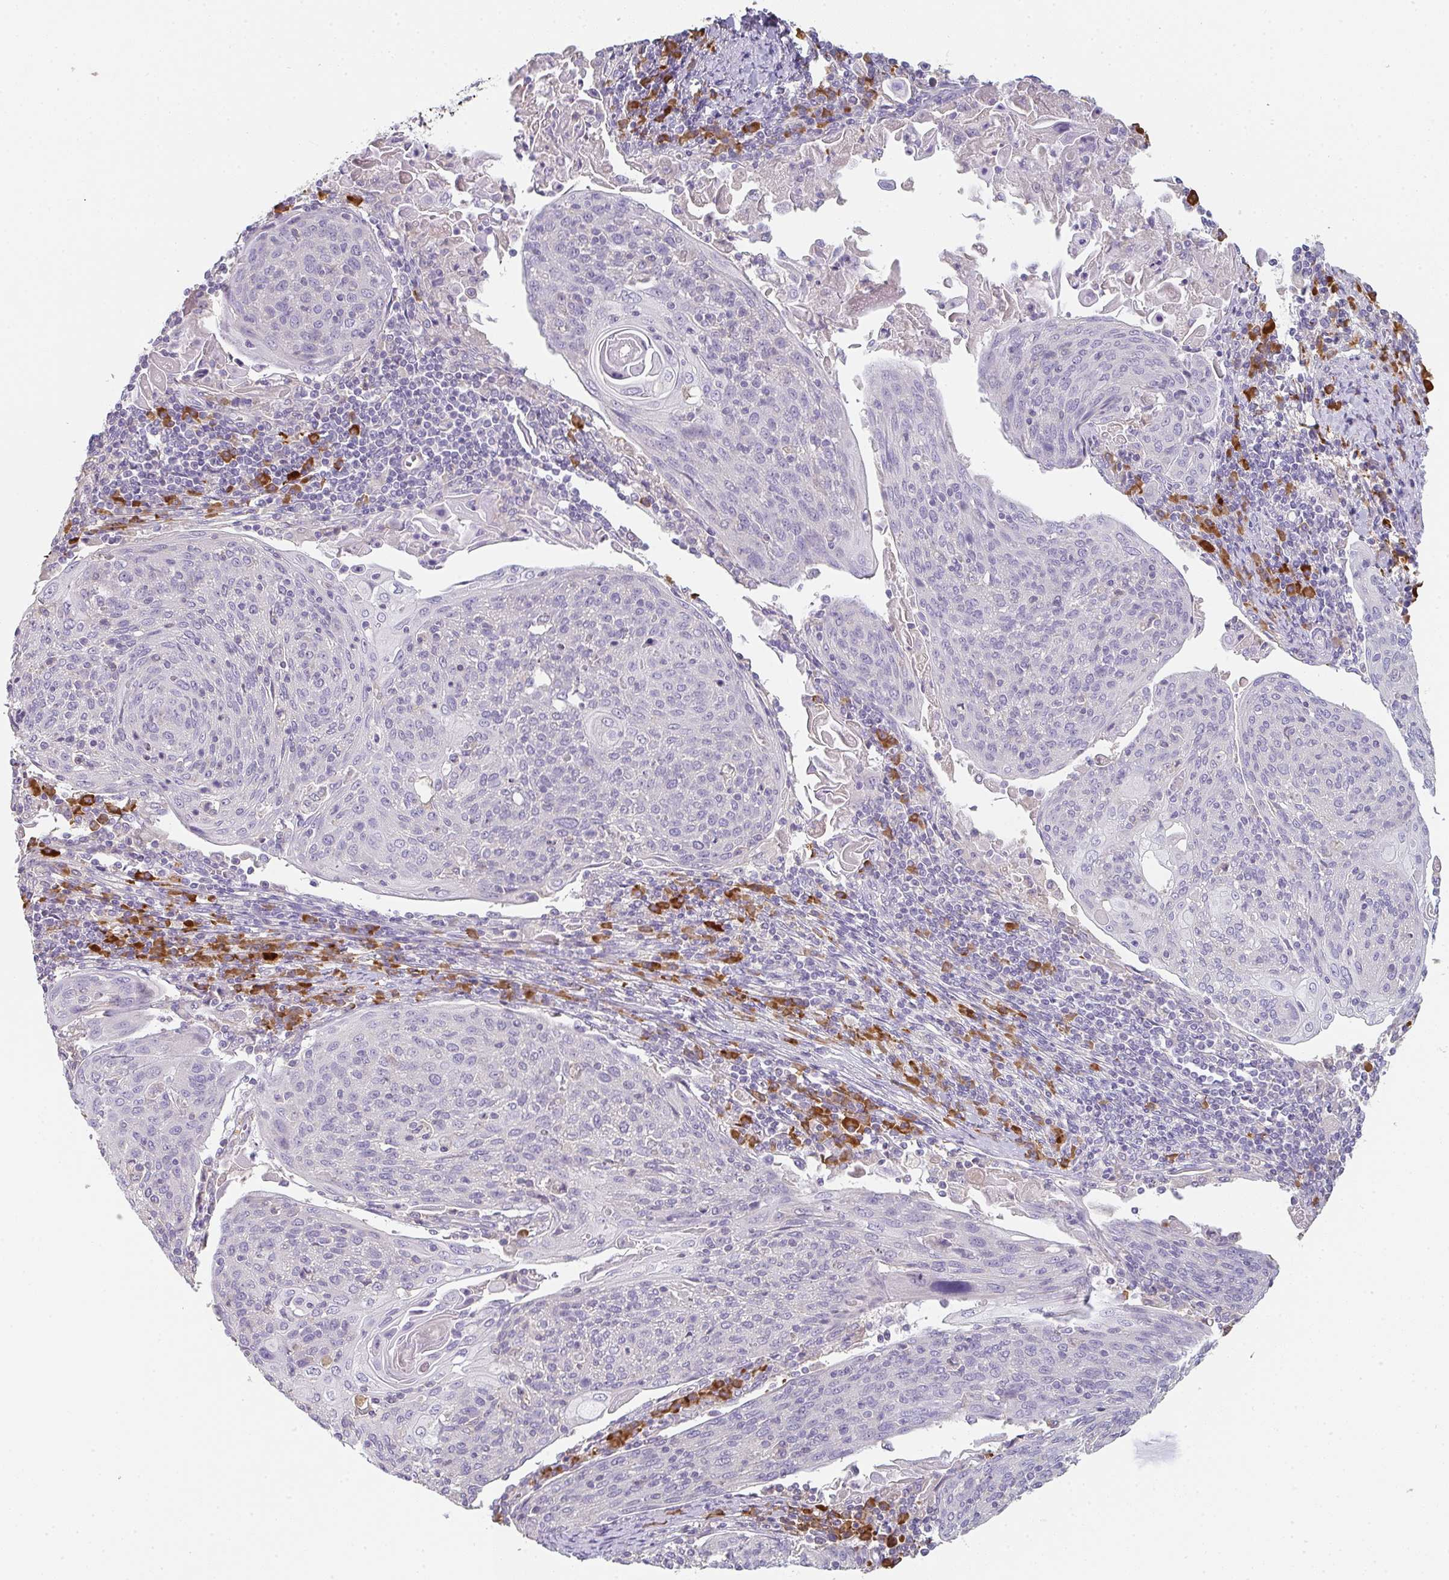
{"staining": {"intensity": "negative", "quantity": "none", "location": "none"}, "tissue": "cervical cancer", "cell_type": "Tumor cells", "image_type": "cancer", "snomed": [{"axis": "morphology", "description": "Squamous cell carcinoma, NOS"}, {"axis": "topography", "description": "Cervix"}], "caption": "Squamous cell carcinoma (cervical) stained for a protein using immunohistochemistry (IHC) displays no expression tumor cells.", "gene": "ZNF215", "patient": {"sex": "female", "age": 67}}